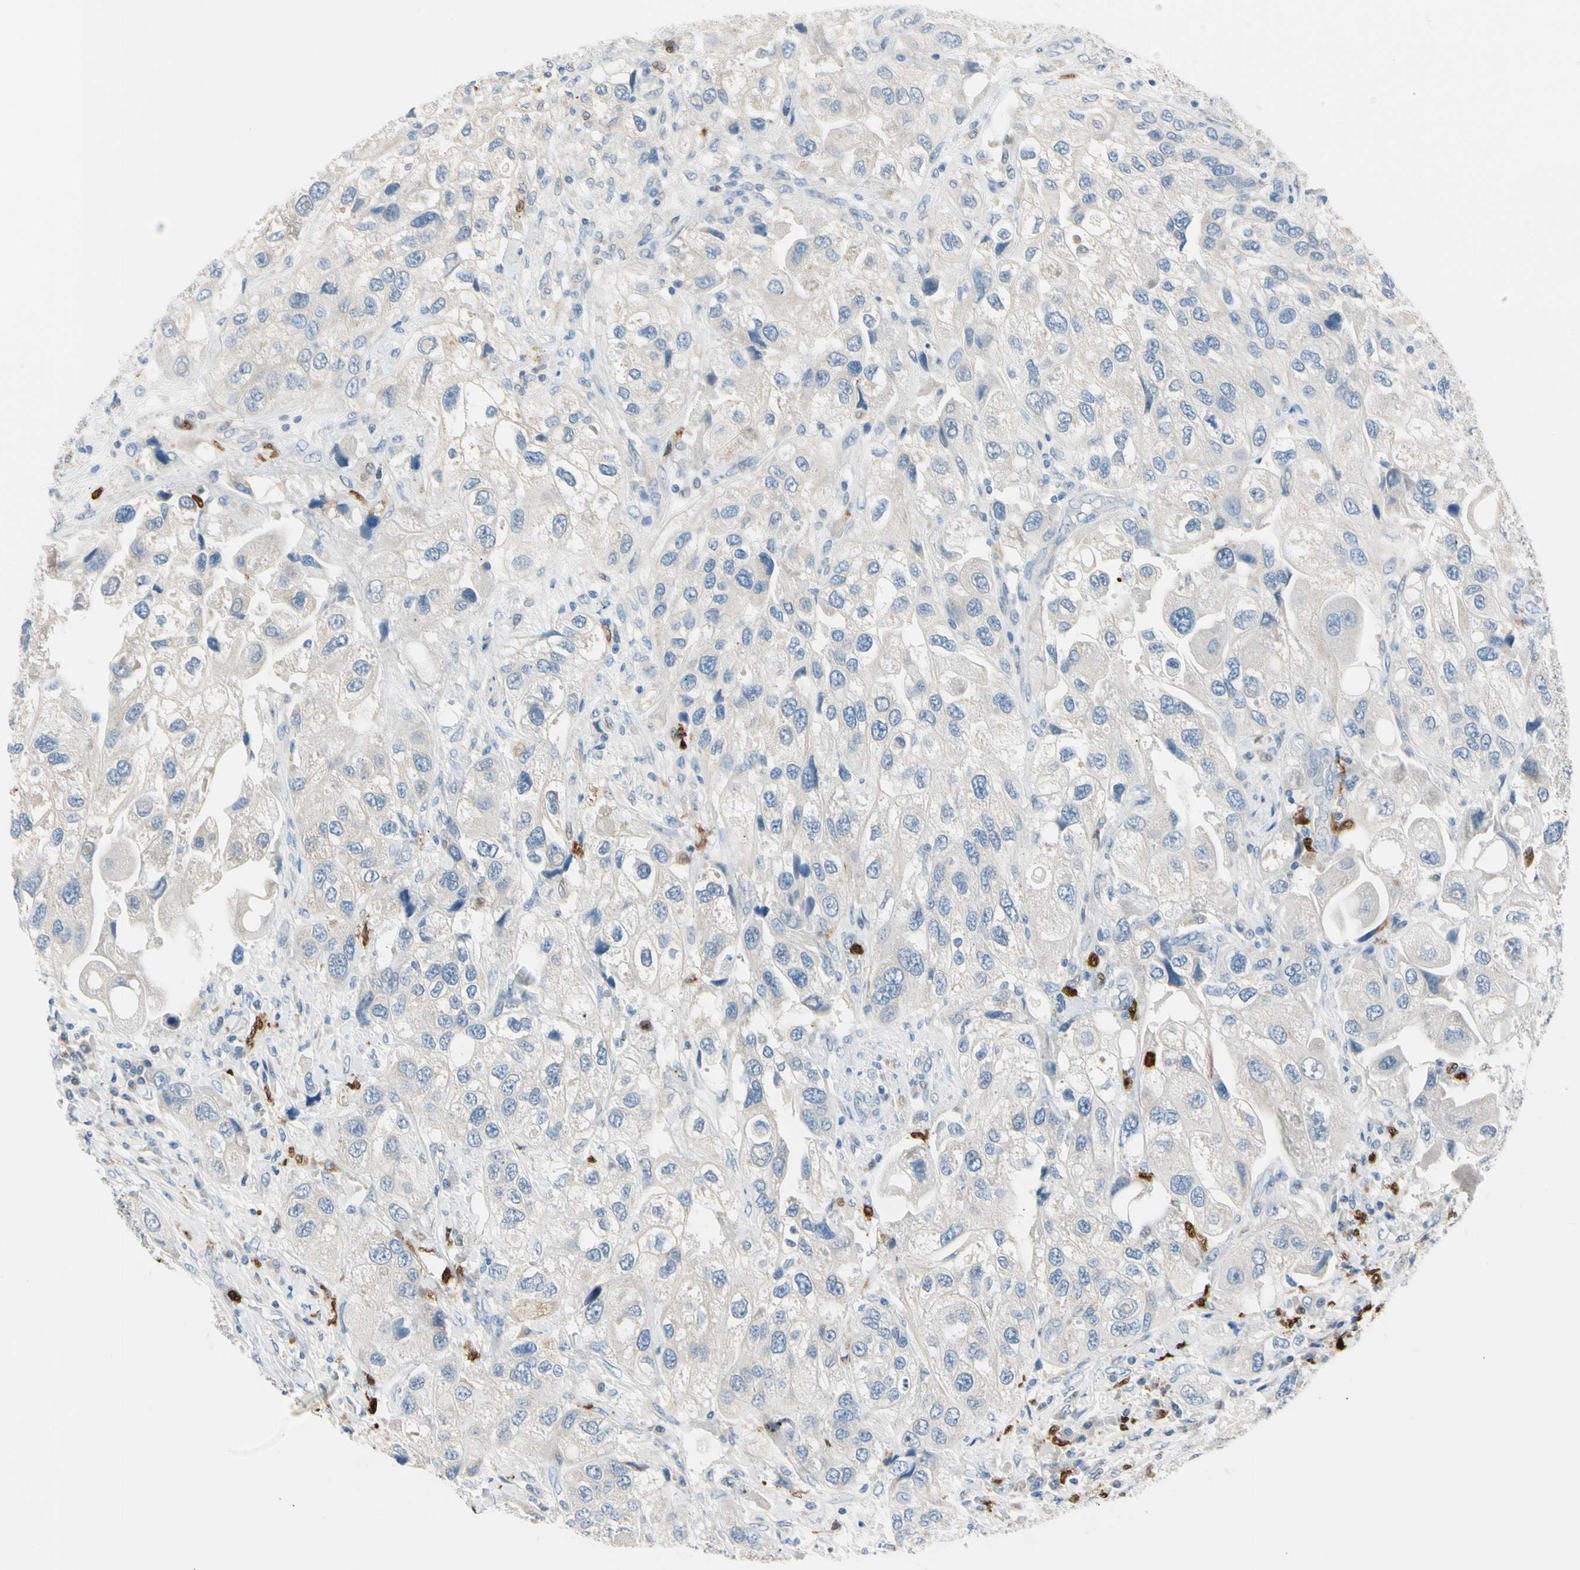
{"staining": {"intensity": "weak", "quantity": "<25%", "location": "cytoplasmic/membranous"}, "tissue": "urothelial cancer", "cell_type": "Tumor cells", "image_type": "cancer", "snomed": [{"axis": "morphology", "description": "Urothelial carcinoma, High grade"}, {"axis": "topography", "description": "Urinary bladder"}], "caption": "Tumor cells show no significant staining in urothelial cancer.", "gene": "TRAF5", "patient": {"sex": "female", "age": 64}}